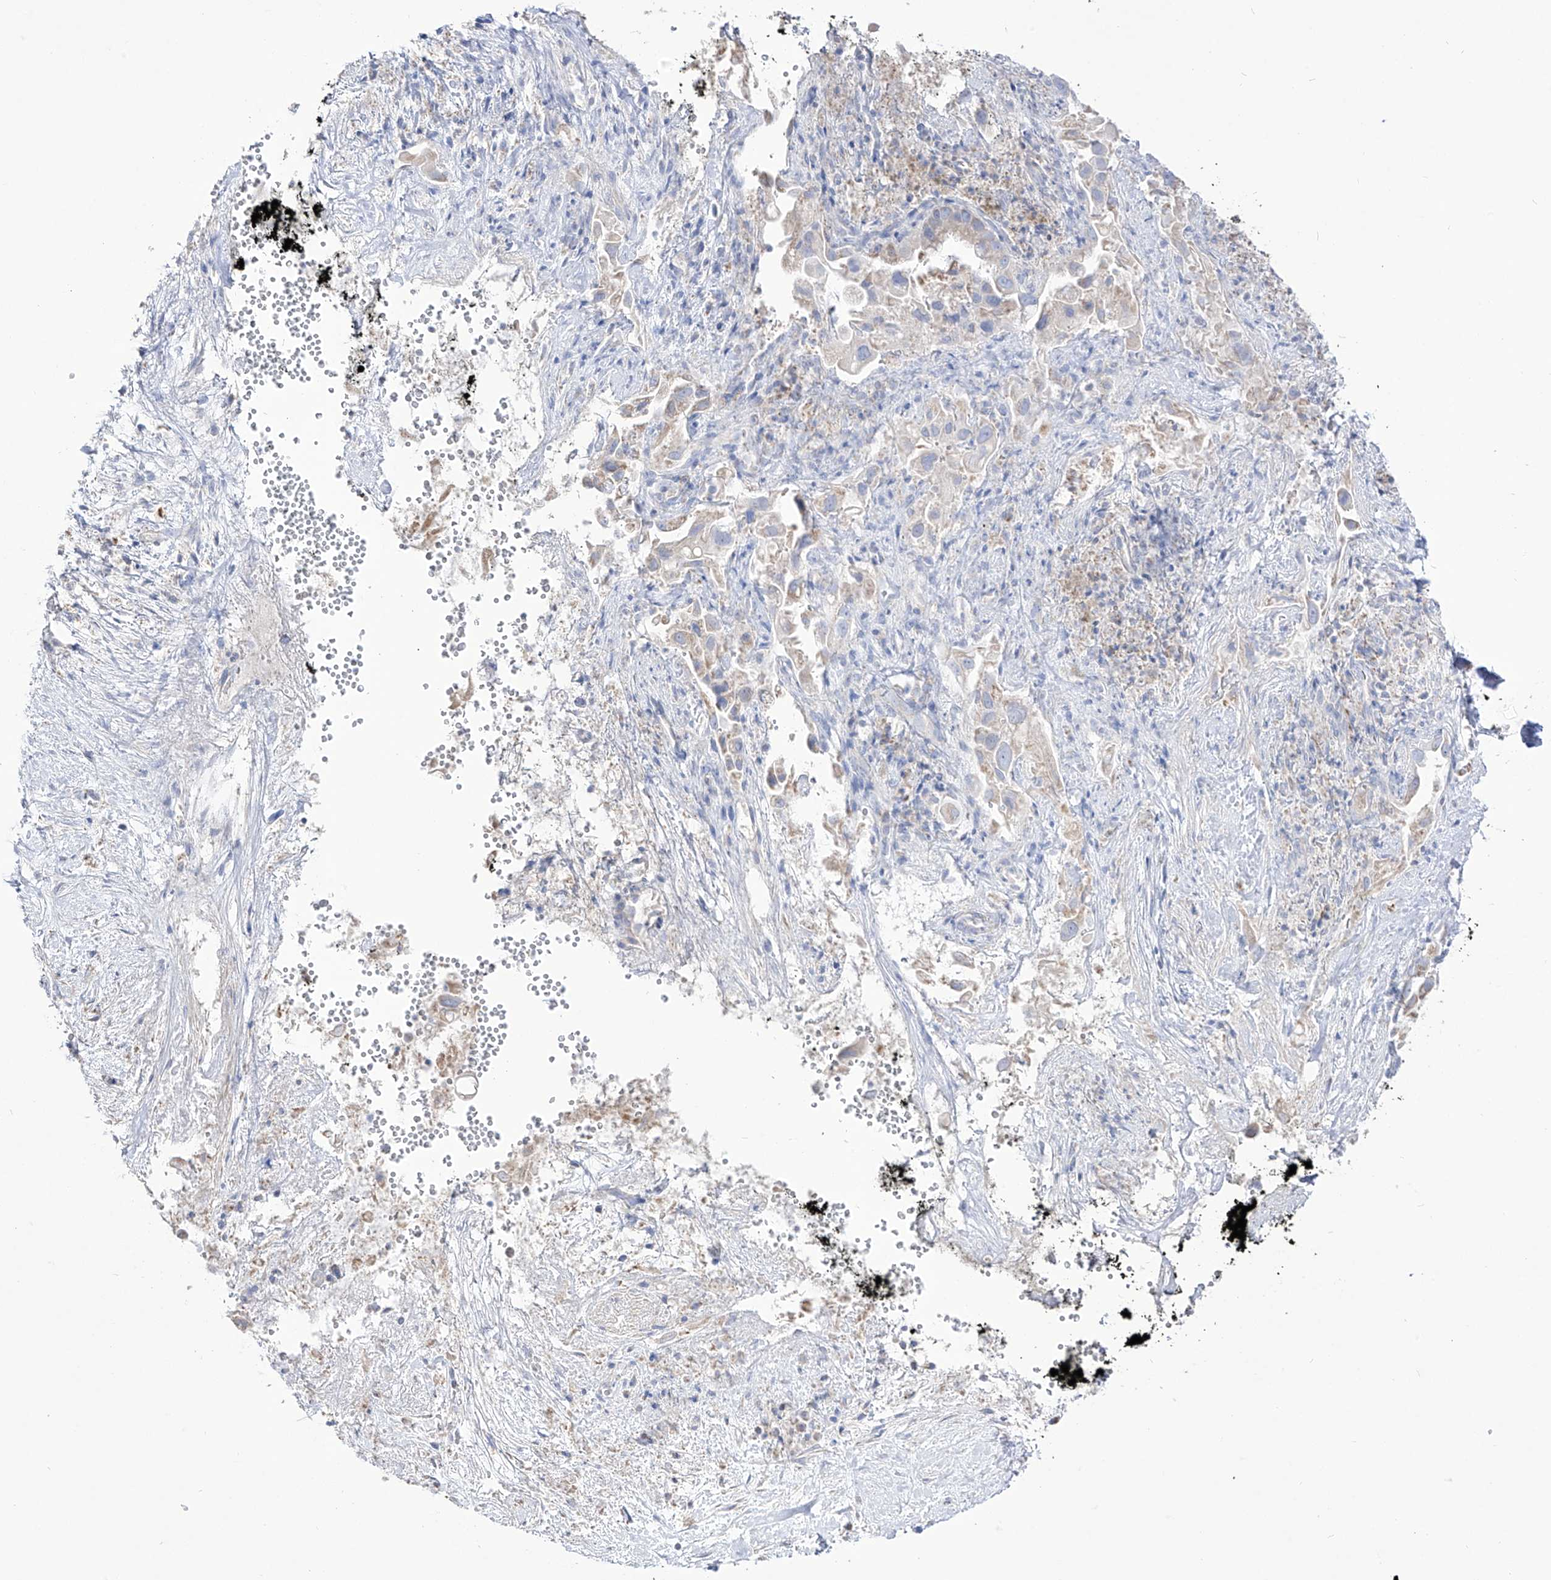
{"staining": {"intensity": "weak", "quantity": "25%-75%", "location": "cytoplasmic/membranous"}, "tissue": "pancreatic cancer", "cell_type": "Tumor cells", "image_type": "cancer", "snomed": [{"axis": "morphology", "description": "Inflammation, NOS"}, {"axis": "morphology", "description": "Adenocarcinoma, NOS"}, {"axis": "topography", "description": "Pancreas"}], "caption": "Immunohistochemical staining of pancreatic cancer exhibits low levels of weak cytoplasmic/membranous protein positivity in about 25%-75% of tumor cells. (DAB = brown stain, brightfield microscopy at high magnification).", "gene": "RCHY1", "patient": {"sex": "female", "age": 56}}